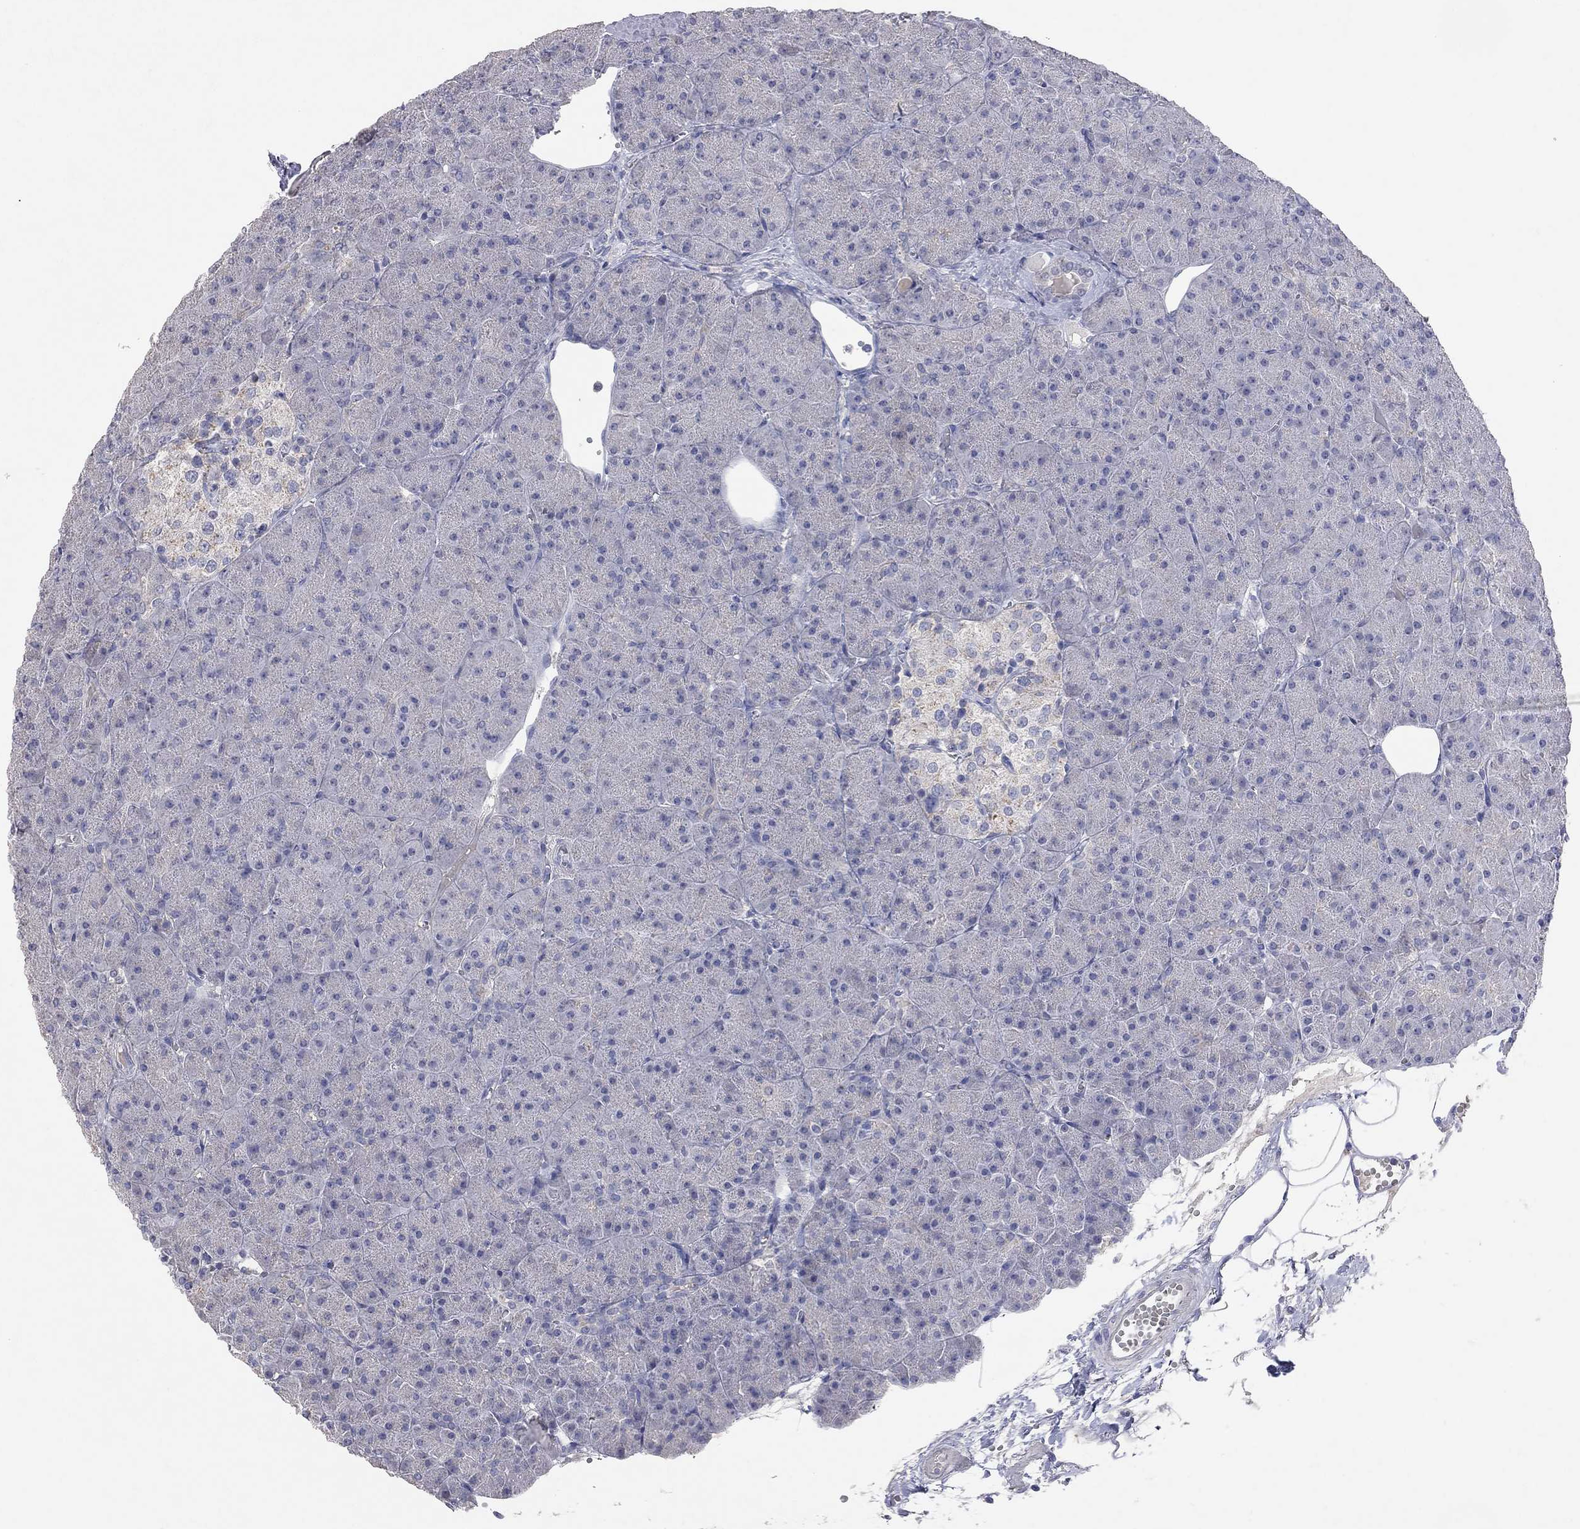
{"staining": {"intensity": "negative", "quantity": "none", "location": "none"}, "tissue": "pancreas", "cell_type": "Exocrine glandular cells", "image_type": "normal", "snomed": [{"axis": "morphology", "description": "Normal tissue, NOS"}, {"axis": "topography", "description": "Pancreas"}], "caption": "This photomicrograph is of benign pancreas stained with immunohistochemistry (IHC) to label a protein in brown with the nuclei are counter-stained blue. There is no staining in exocrine glandular cells. (DAB IHC visualized using brightfield microscopy, high magnification).", "gene": "MMP13", "patient": {"sex": "male", "age": 61}}